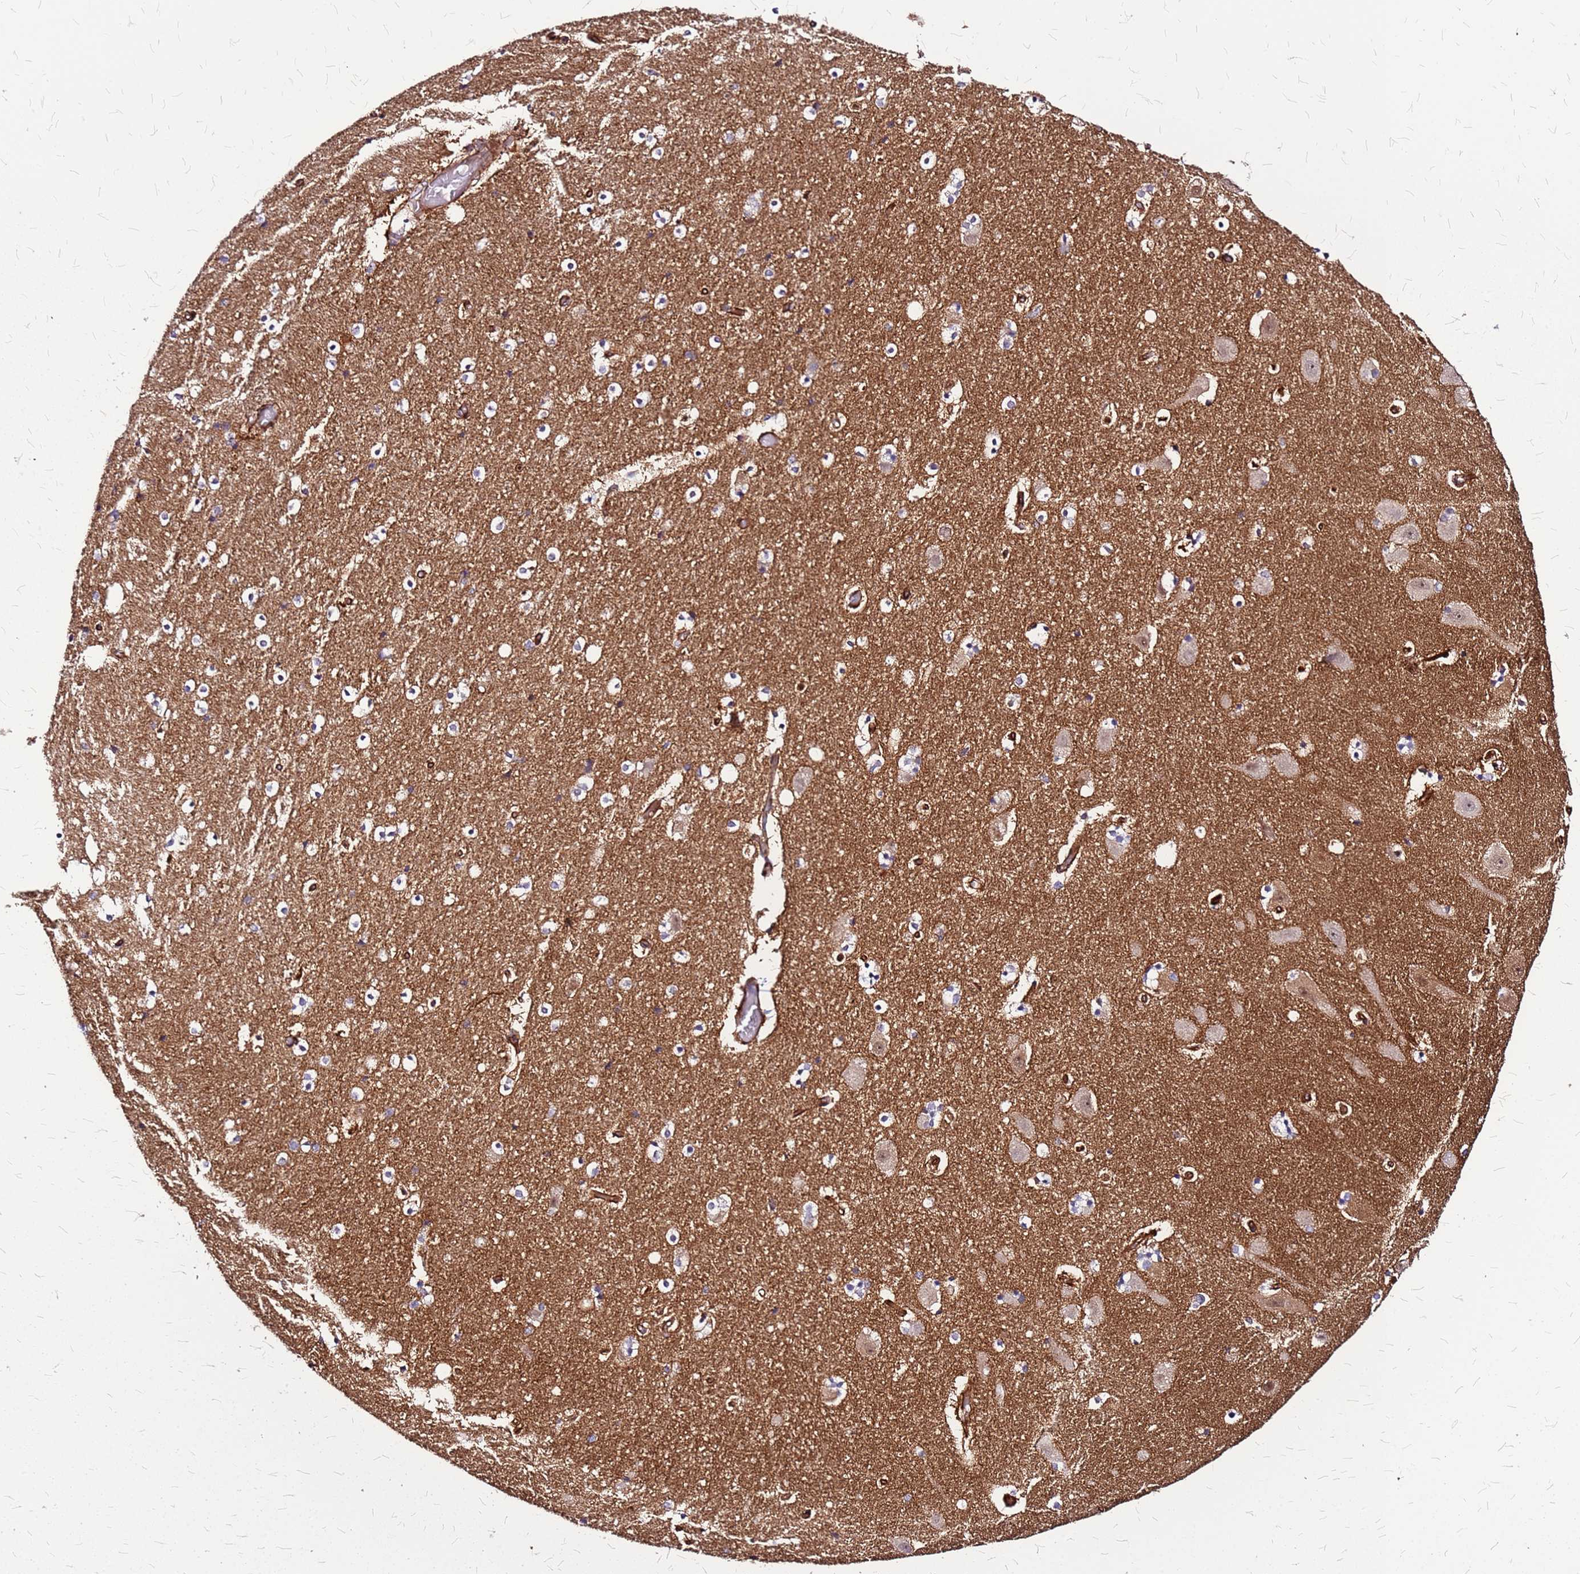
{"staining": {"intensity": "moderate", "quantity": "25%-75%", "location": "cytoplasmic/membranous"}, "tissue": "hippocampus", "cell_type": "Glial cells", "image_type": "normal", "snomed": [{"axis": "morphology", "description": "Normal tissue, NOS"}, {"axis": "topography", "description": "Hippocampus"}], "caption": "Hippocampus stained with DAB (3,3'-diaminobenzidine) immunohistochemistry reveals medium levels of moderate cytoplasmic/membranous positivity in approximately 25%-75% of glial cells.", "gene": "TOPAZ1", "patient": {"sex": "female", "age": 52}}